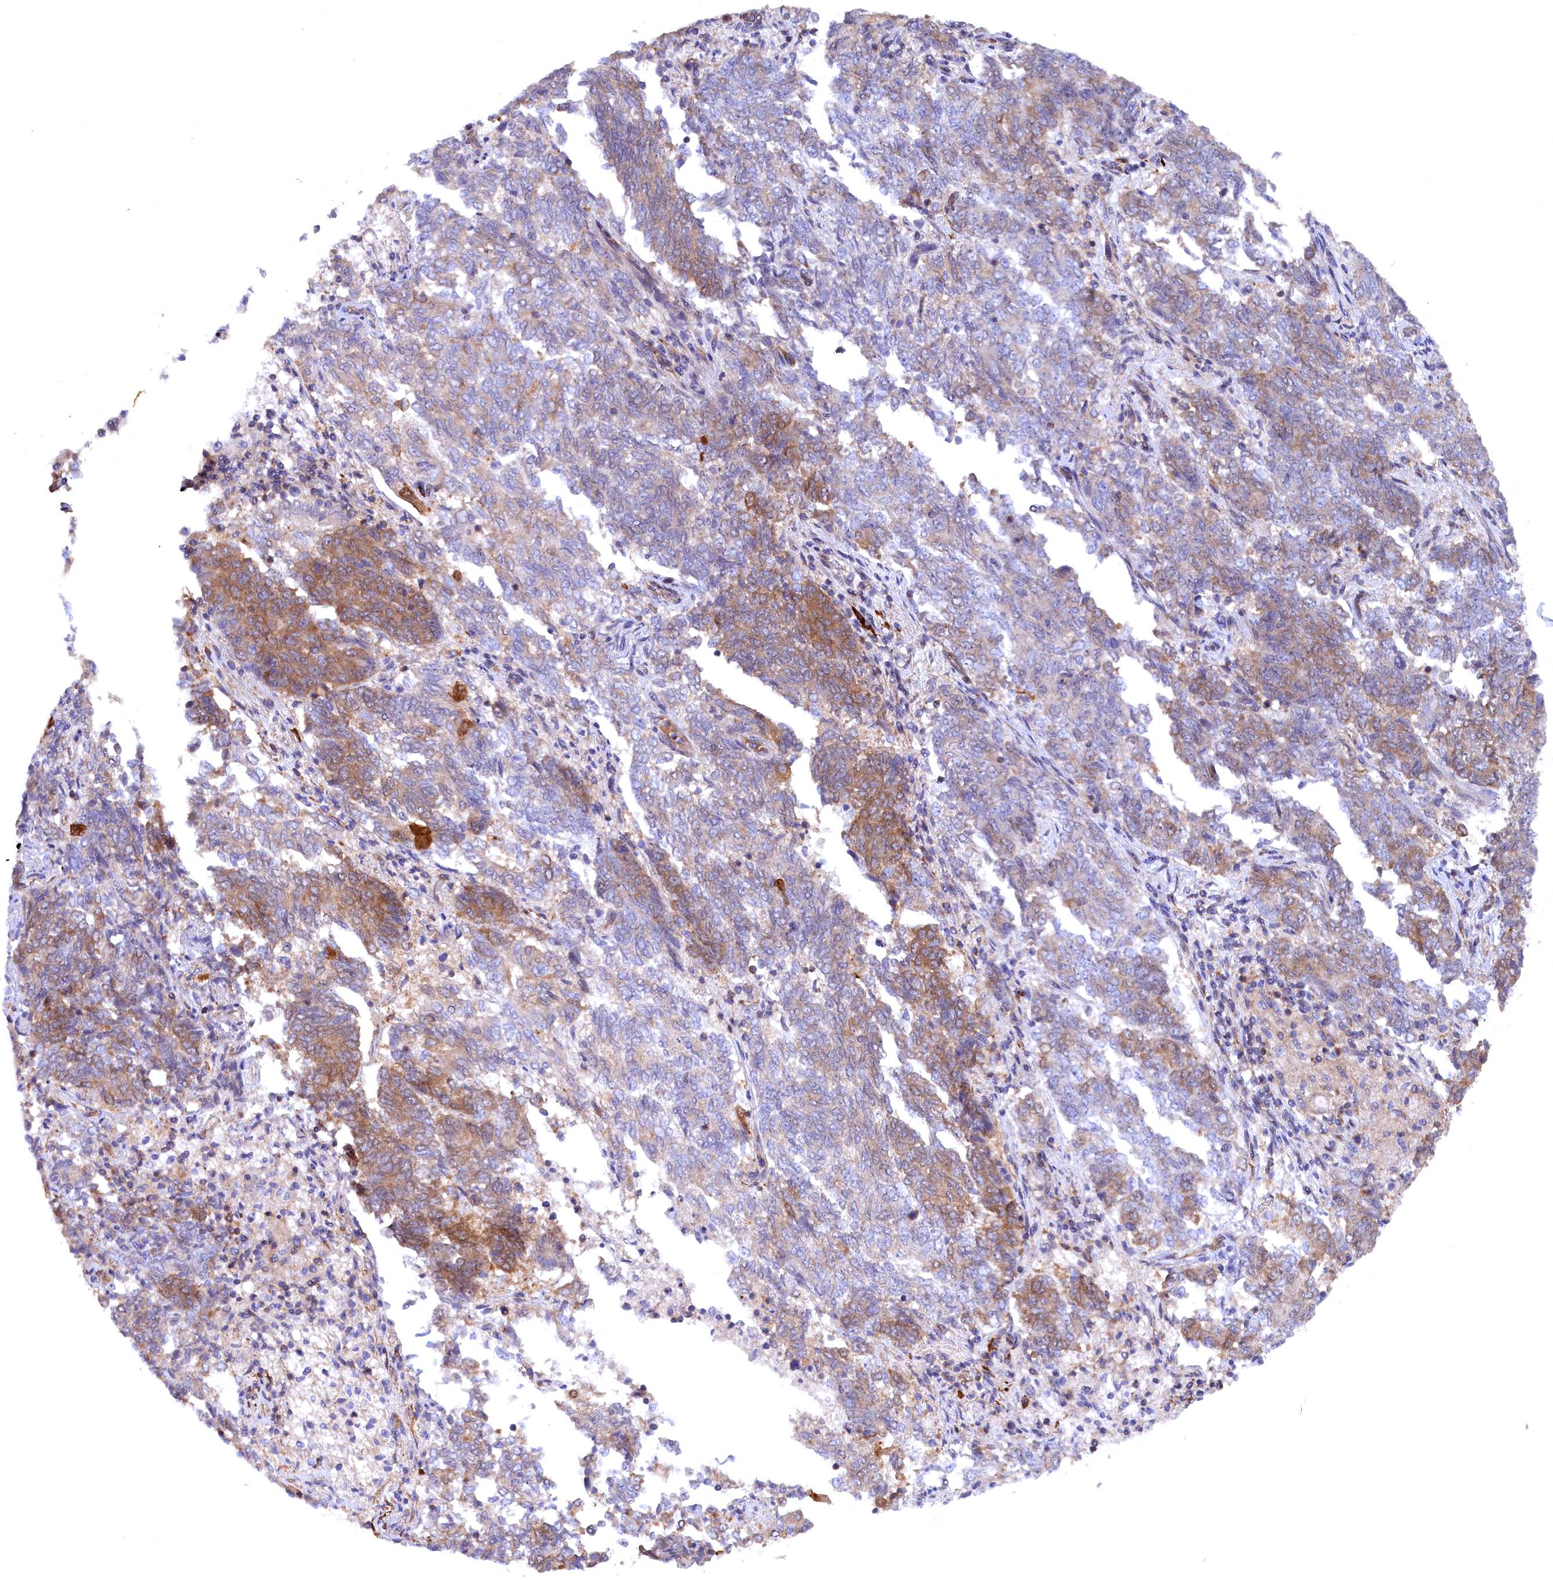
{"staining": {"intensity": "moderate", "quantity": "25%-75%", "location": "cytoplasmic/membranous"}, "tissue": "endometrial cancer", "cell_type": "Tumor cells", "image_type": "cancer", "snomed": [{"axis": "morphology", "description": "Adenocarcinoma, NOS"}, {"axis": "topography", "description": "Endometrium"}], "caption": "About 25%-75% of tumor cells in human endometrial adenocarcinoma show moderate cytoplasmic/membranous protein expression as visualized by brown immunohistochemical staining.", "gene": "JPT2", "patient": {"sex": "female", "age": 80}}